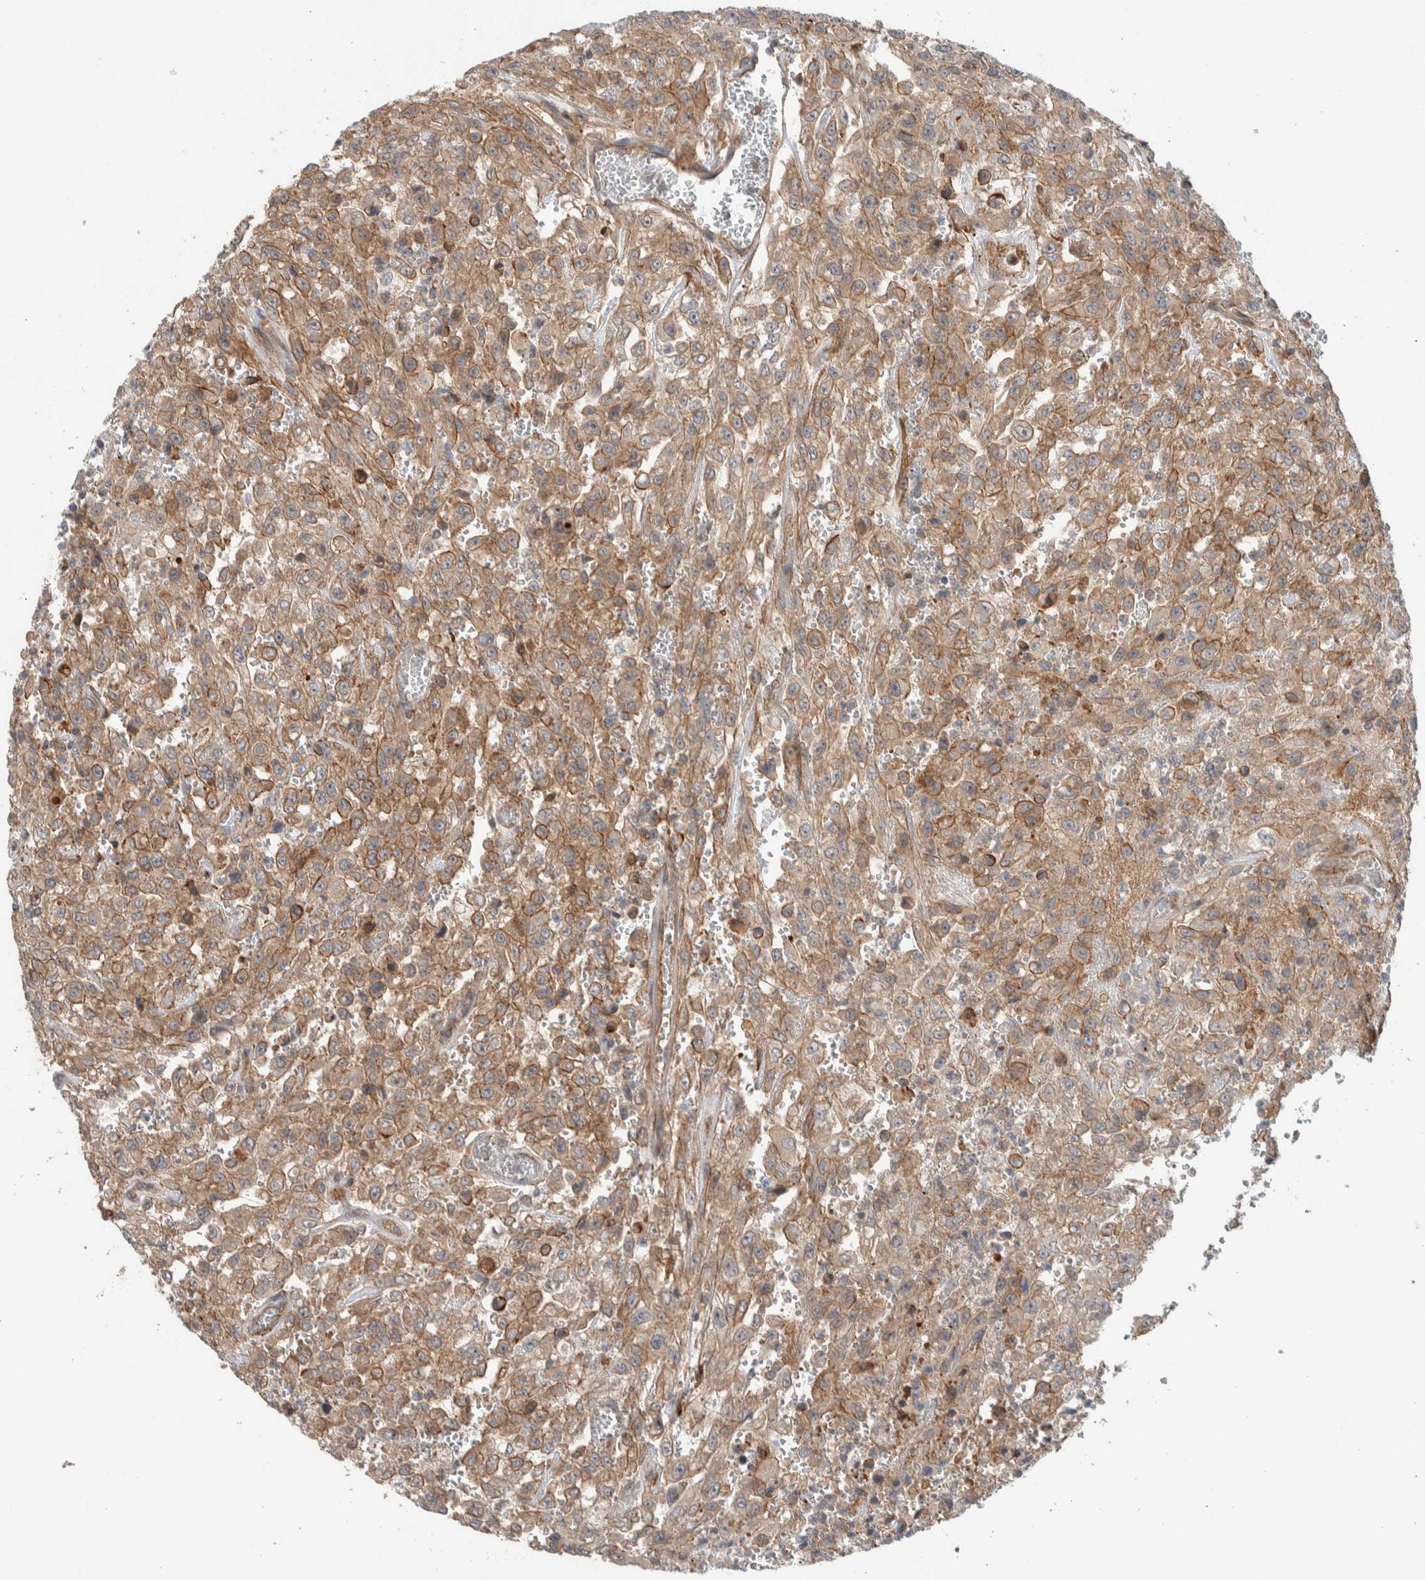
{"staining": {"intensity": "moderate", "quantity": ">75%", "location": "cytoplasmic/membranous"}, "tissue": "urothelial cancer", "cell_type": "Tumor cells", "image_type": "cancer", "snomed": [{"axis": "morphology", "description": "Urothelial carcinoma, High grade"}, {"axis": "topography", "description": "Urinary bladder"}], "caption": "A photomicrograph showing moderate cytoplasmic/membranous staining in about >75% of tumor cells in high-grade urothelial carcinoma, as visualized by brown immunohistochemical staining.", "gene": "MPRIP", "patient": {"sex": "male", "age": 46}}